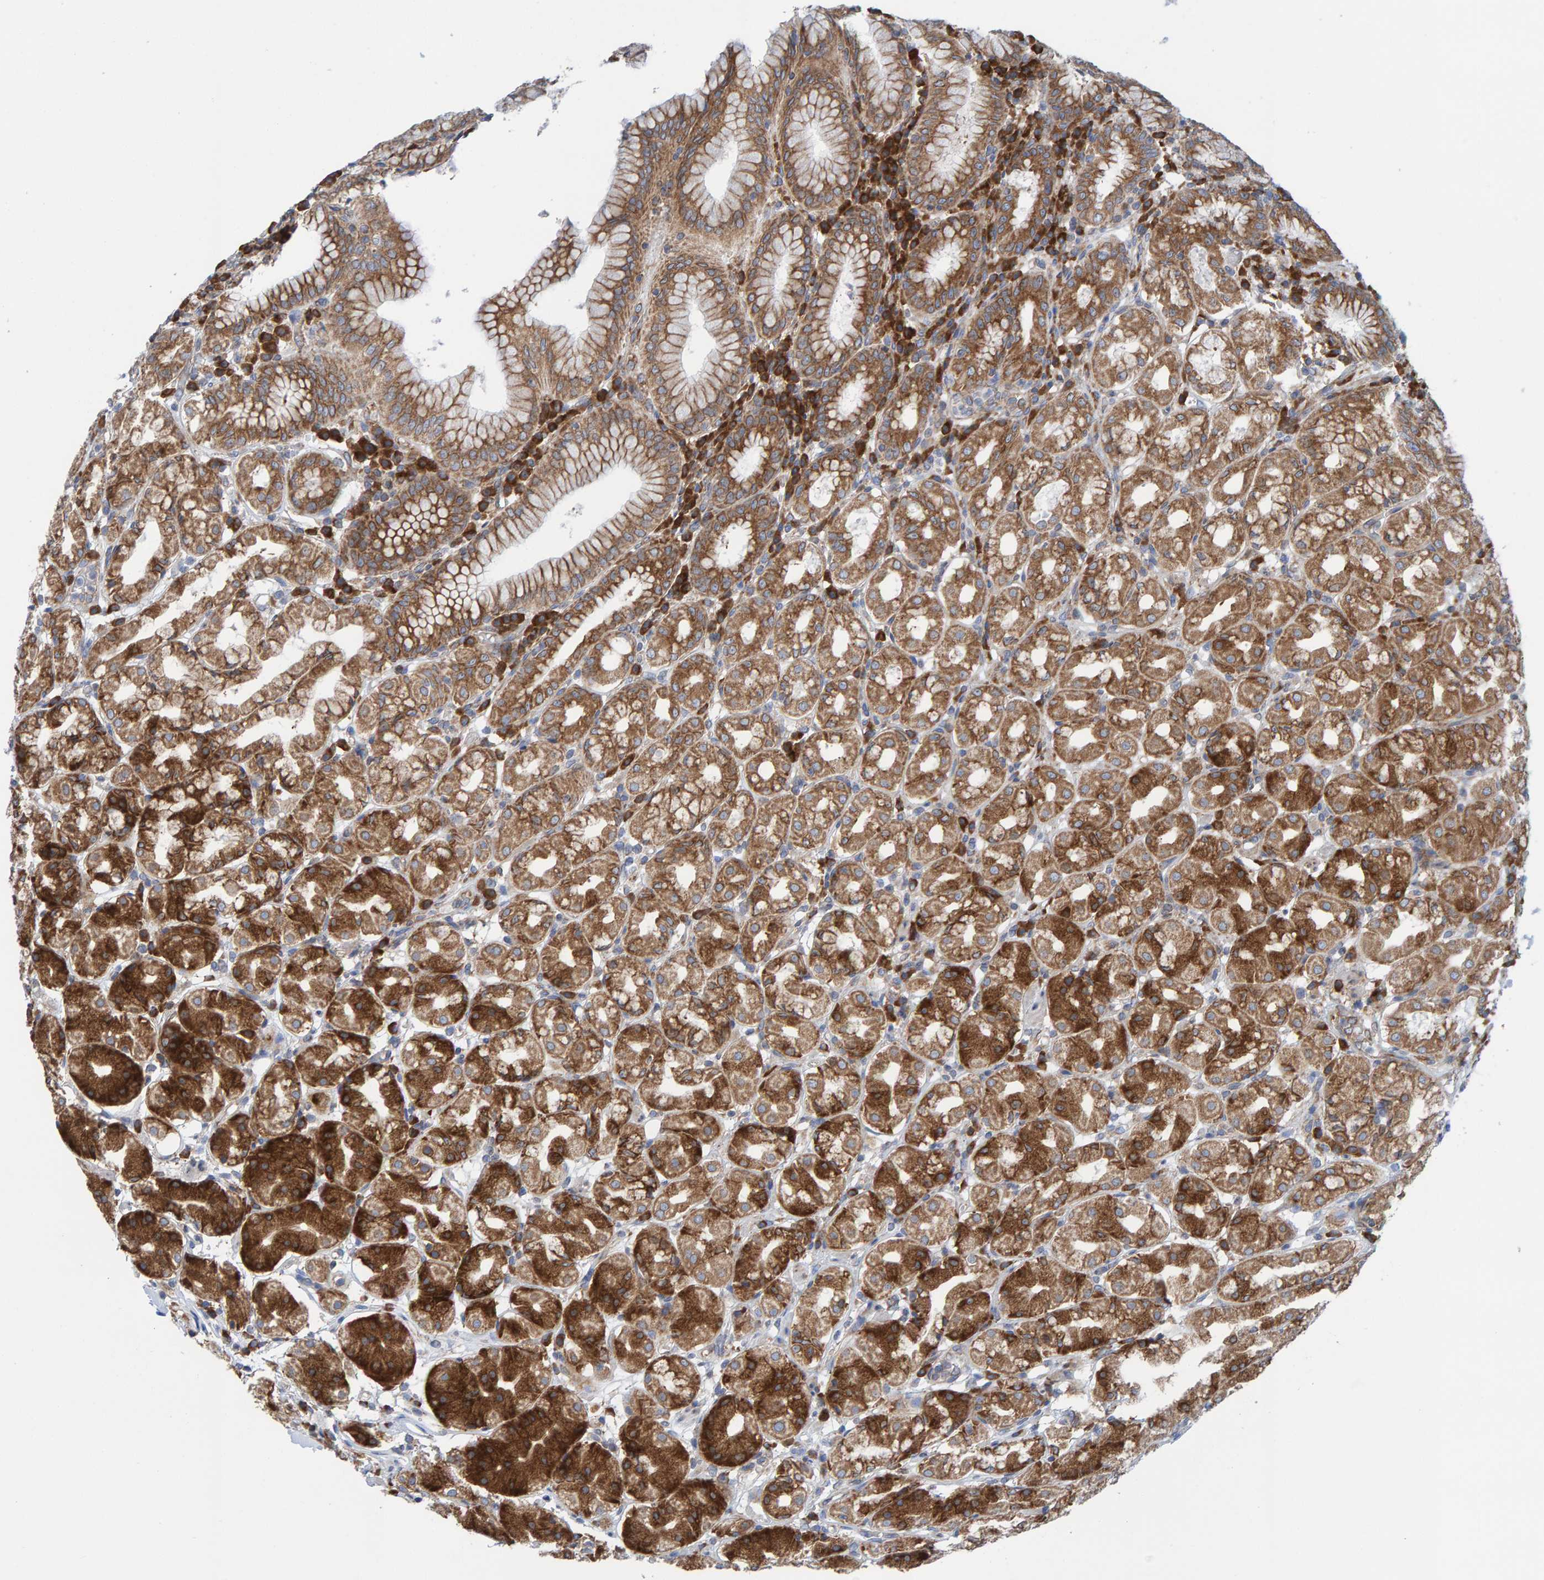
{"staining": {"intensity": "strong", "quantity": ">75%", "location": "cytoplasmic/membranous"}, "tissue": "stomach", "cell_type": "Glandular cells", "image_type": "normal", "snomed": [{"axis": "morphology", "description": "Normal tissue, NOS"}, {"axis": "topography", "description": "Stomach"}, {"axis": "topography", "description": "Stomach, lower"}], "caption": "About >75% of glandular cells in benign stomach demonstrate strong cytoplasmic/membranous protein expression as visualized by brown immunohistochemical staining.", "gene": "CDK5RAP3", "patient": {"sex": "female", "age": 56}}